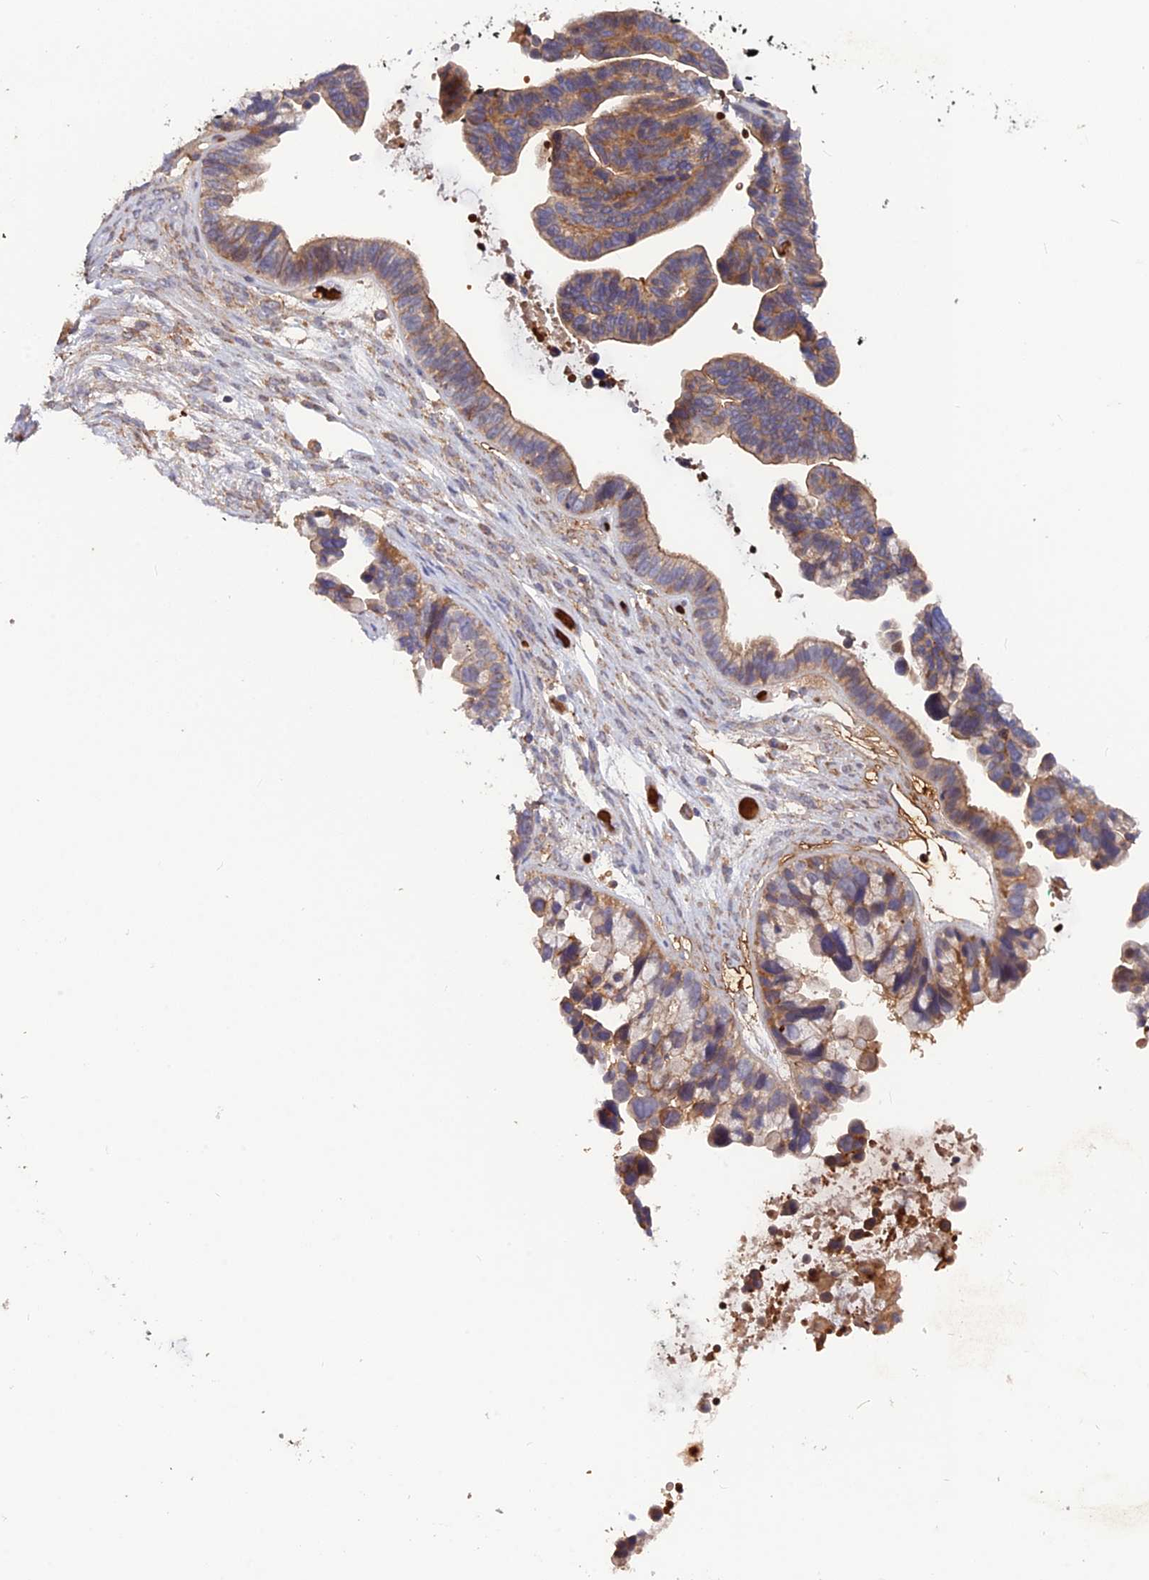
{"staining": {"intensity": "moderate", "quantity": ">75%", "location": "cytoplasmic/membranous"}, "tissue": "ovarian cancer", "cell_type": "Tumor cells", "image_type": "cancer", "snomed": [{"axis": "morphology", "description": "Cystadenocarcinoma, serous, NOS"}, {"axis": "topography", "description": "Ovary"}], "caption": "Moderate cytoplasmic/membranous expression is seen in about >75% of tumor cells in ovarian serous cystadenocarcinoma.", "gene": "CPNE7", "patient": {"sex": "female", "age": 56}}